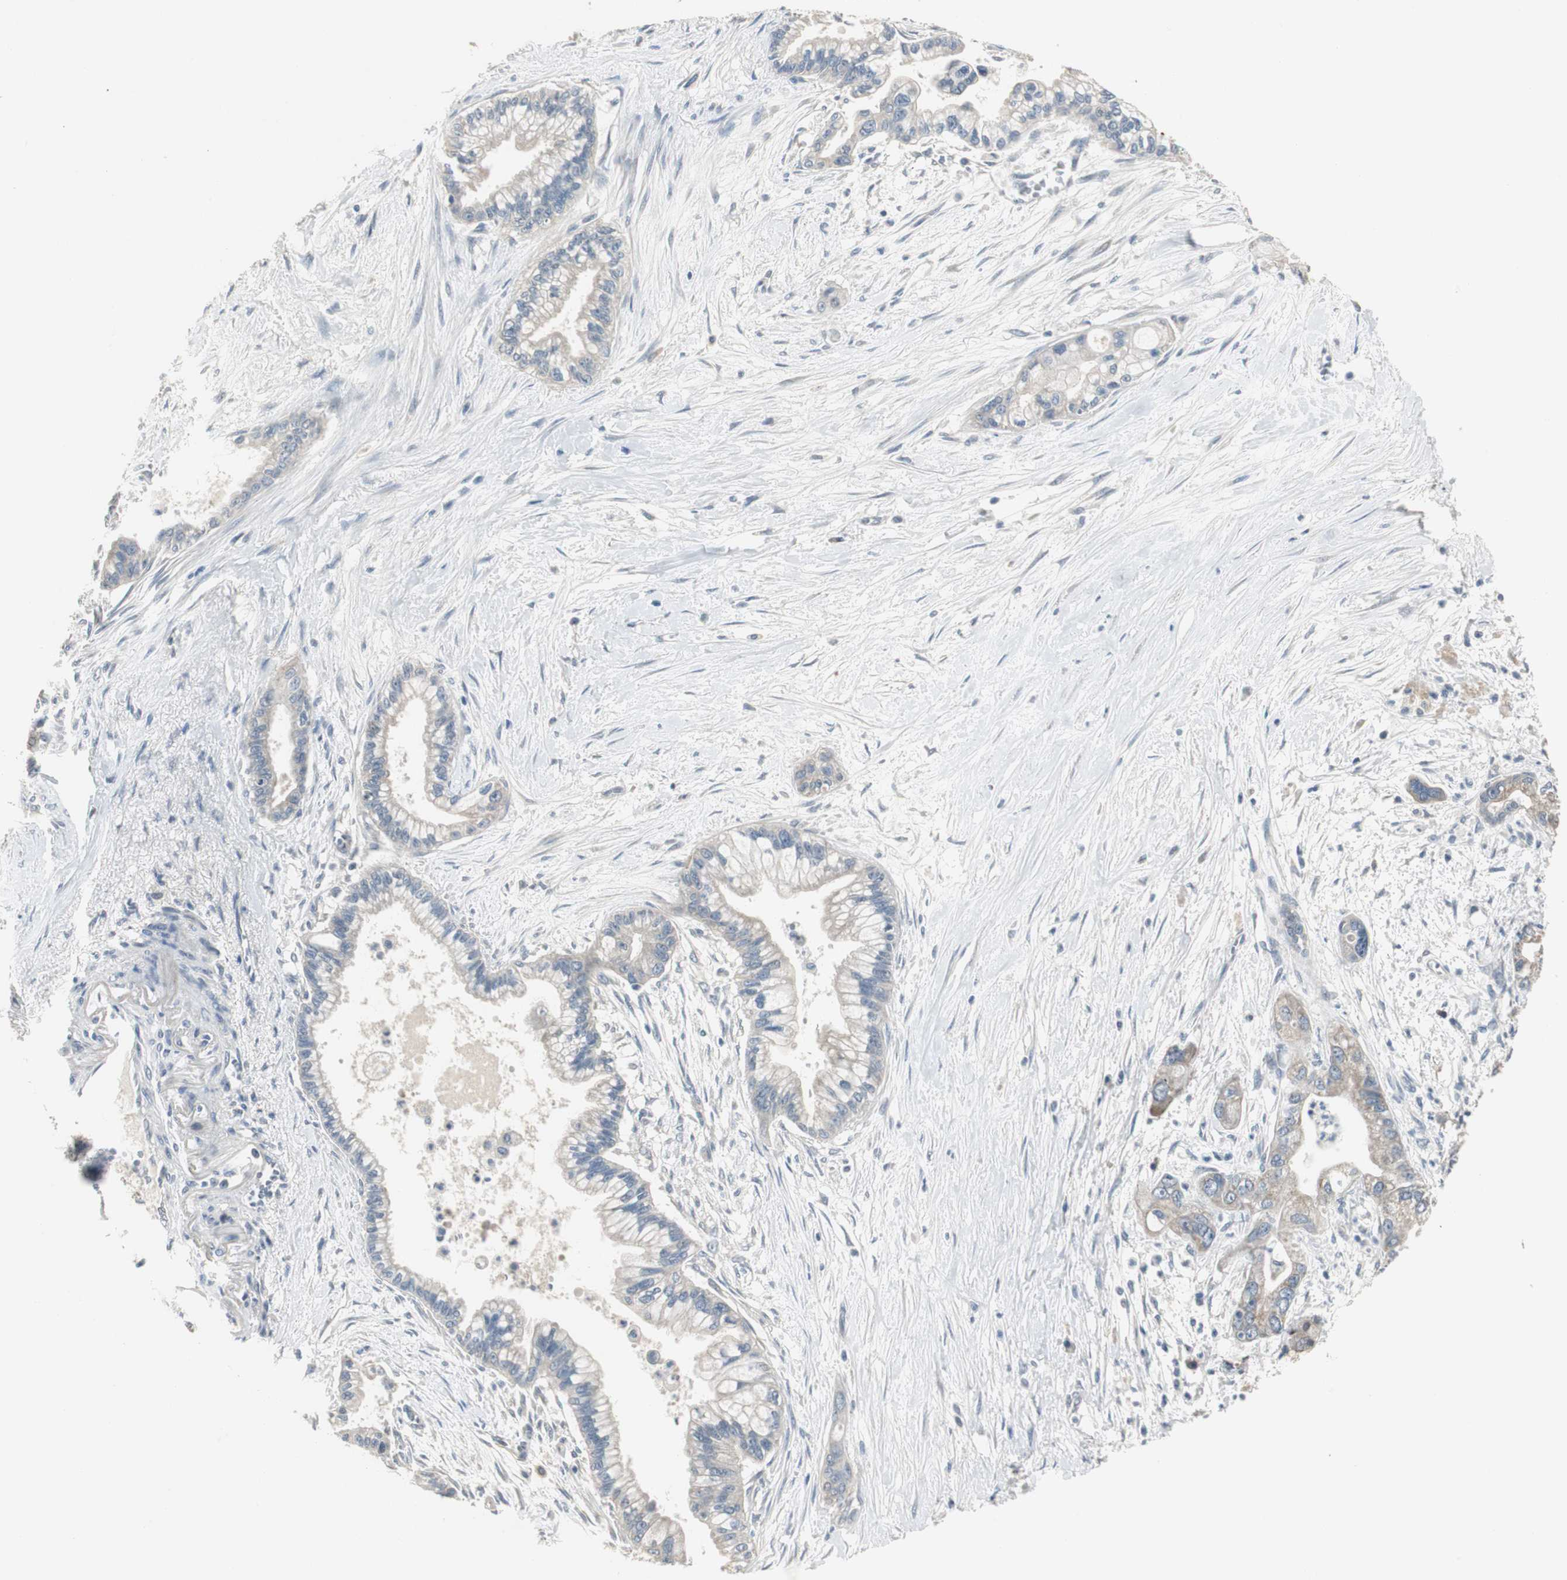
{"staining": {"intensity": "weak", "quantity": ">75%", "location": "cytoplasmic/membranous"}, "tissue": "pancreatic cancer", "cell_type": "Tumor cells", "image_type": "cancer", "snomed": [{"axis": "morphology", "description": "Adenocarcinoma, NOS"}, {"axis": "topography", "description": "Pancreas"}], "caption": "Immunohistochemistry (IHC) of human pancreatic adenocarcinoma shows low levels of weak cytoplasmic/membranous positivity in about >75% of tumor cells.", "gene": "MYT1", "patient": {"sex": "male", "age": 70}}